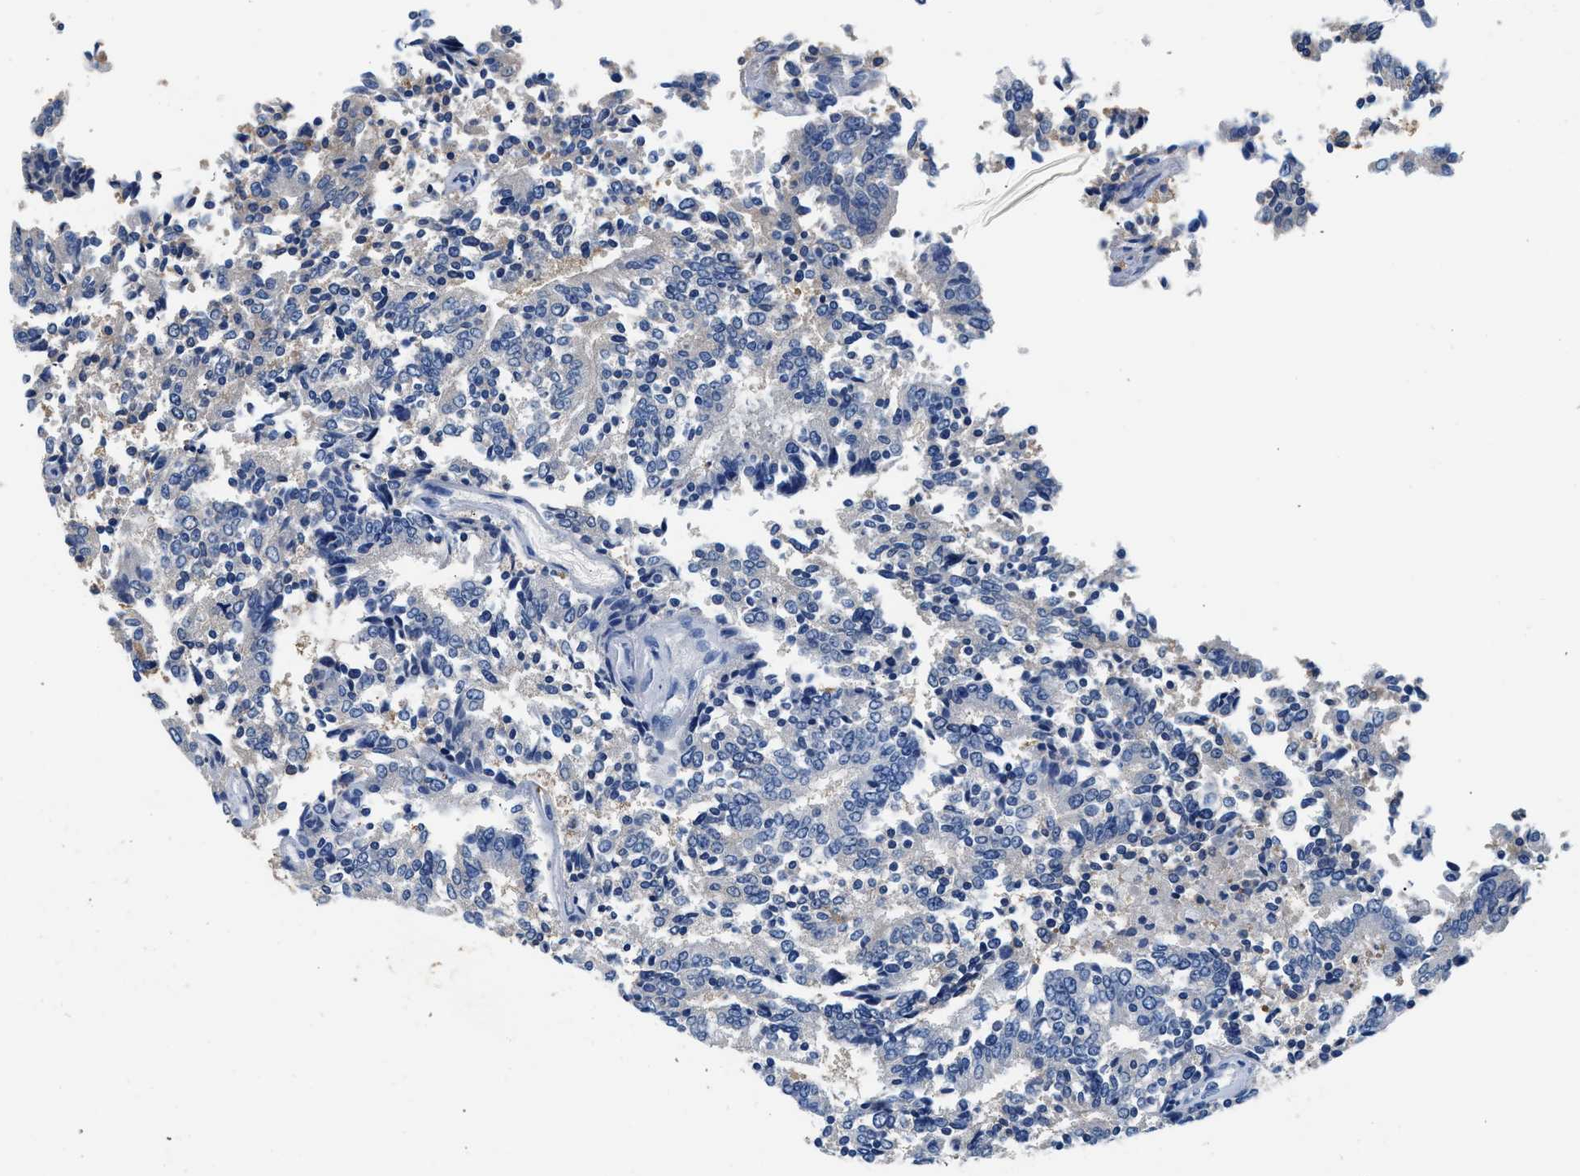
{"staining": {"intensity": "negative", "quantity": "none", "location": "none"}, "tissue": "prostate cancer", "cell_type": "Tumor cells", "image_type": "cancer", "snomed": [{"axis": "morphology", "description": "Normal tissue, NOS"}, {"axis": "morphology", "description": "Adenocarcinoma, High grade"}, {"axis": "topography", "description": "Prostate"}, {"axis": "topography", "description": "Seminal veicle"}], "caption": "Immunohistochemistry image of neoplastic tissue: human prostate high-grade adenocarcinoma stained with DAB reveals no significant protein positivity in tumor cells.", "gene": "FADS6", "patient": {"sex": "male", "age": 55}}